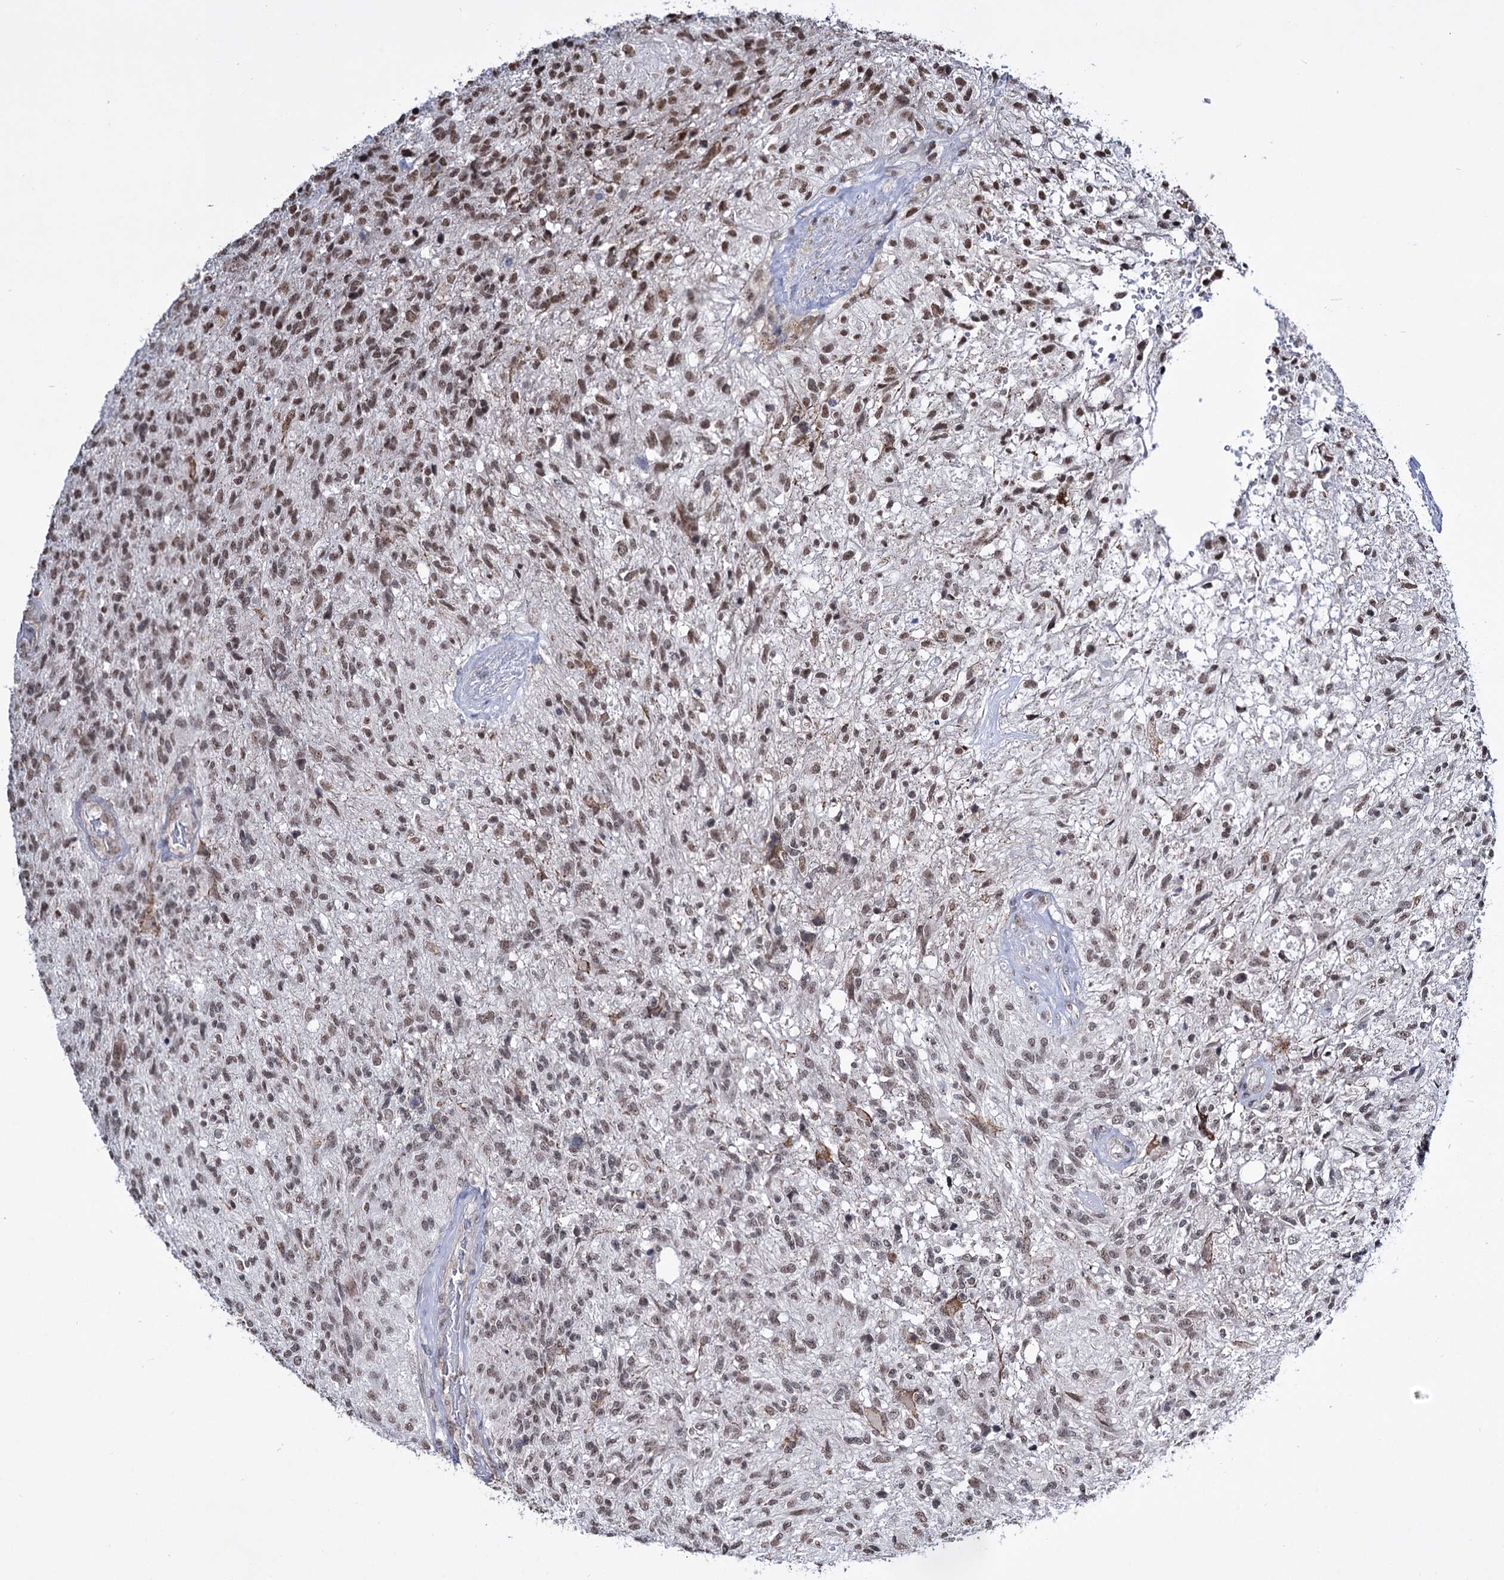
{"staining": {"intensity": "moderate", "quantity": ">75%", "location": "nuclear"}, "tissue": "glioma", "cell_type": "Tumor cells", "image_type": "cancer", "snomed": [{"axis": "morphology", "description": "Glioma, malignant, High grade"}, {"axis": "topography", "description": "Brain"}], "caption": "Malignant glioma (high-grade) stained with a brown dye demonstrates moderate nuclear positive positivity in about >75% of tumor cells.", "gene": "ABHD10", "patient": {"sex": "male", "age": 56}}